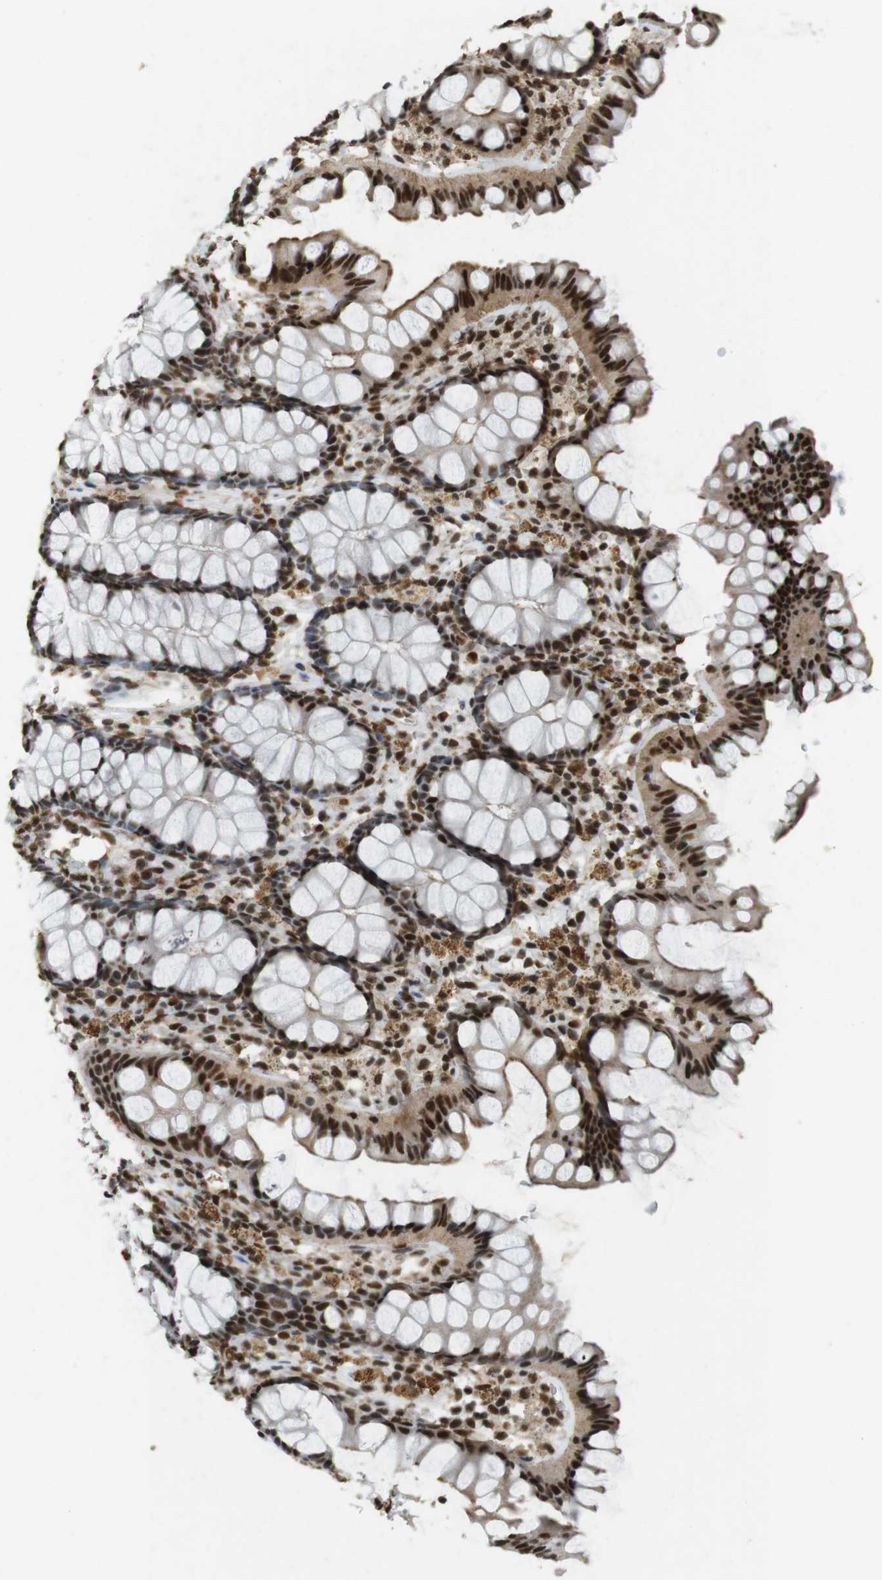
{"staining": {"intensity": "moderate", "quantity": ">75%", "location": "nuclear"}, "tissue": "colon", "cell_type": "Endothelial cells", "image_type": "normal", "snomed": [{"axis": "morphology", "description": "Normal tissue, NOS"}, {"axis": "topography", "description": "Colon"}], "caption": "DAB (3,3'-diaminobenzidine) immunohistochemical staining of unremarkable human colon reveals moderate nuclear protein expression in about >75% of endothelial cells. (Stains: DAB (3,3'-diaminobenzidine) in brown, nuclei in blue, Microscopy: brightfield microscopy at high magnification).", "gene": "GATA4", "patient": {"sex": "female", "age": 55}}